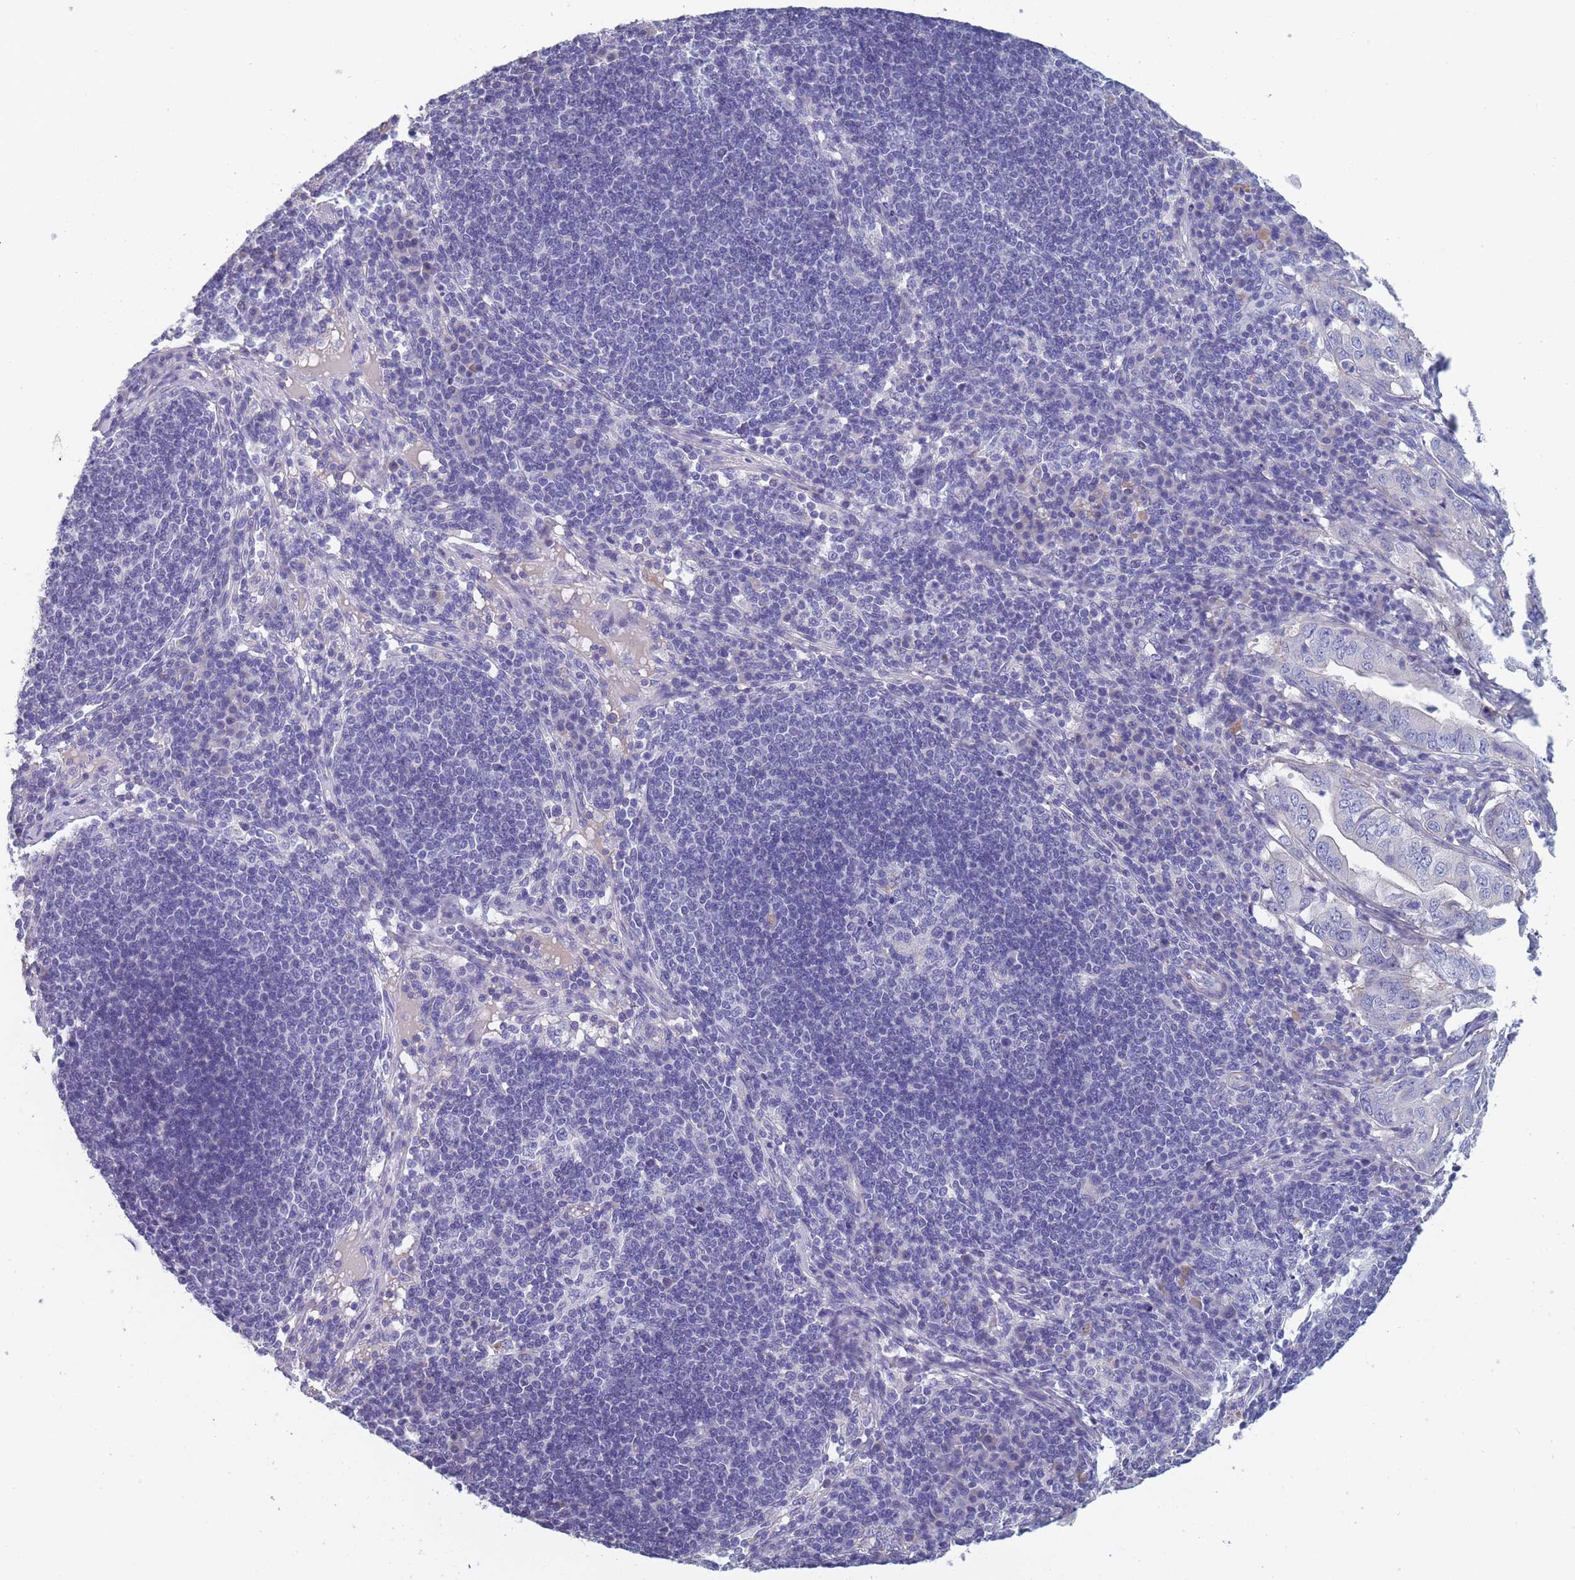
{"staining": {"intensity": "negative", "quantity": "none", "location": "none"}, "tissue": "pancreatic cancer", "cell_type": "Tumor cells", "image_type": "cancer", "snomed": [{"axis": "morphology", "description": "Normal tissue, NOS"}, {"axis": "morphology", "description": "Adenocarcinoma, NOS"}, {"axis": "topography", "description": "Lymph node"}, {"axis": "topography", "description": "Pancreas"}], "caption": "Immunohistochemistry photomicrograph of neoplastic tissue: pancreatic adenocarcinoma stained with DAB exhibits no significant protein expression in tumor cells.", "gene": "OR4C5", "patient": {"sex": "female", "age": 67}}